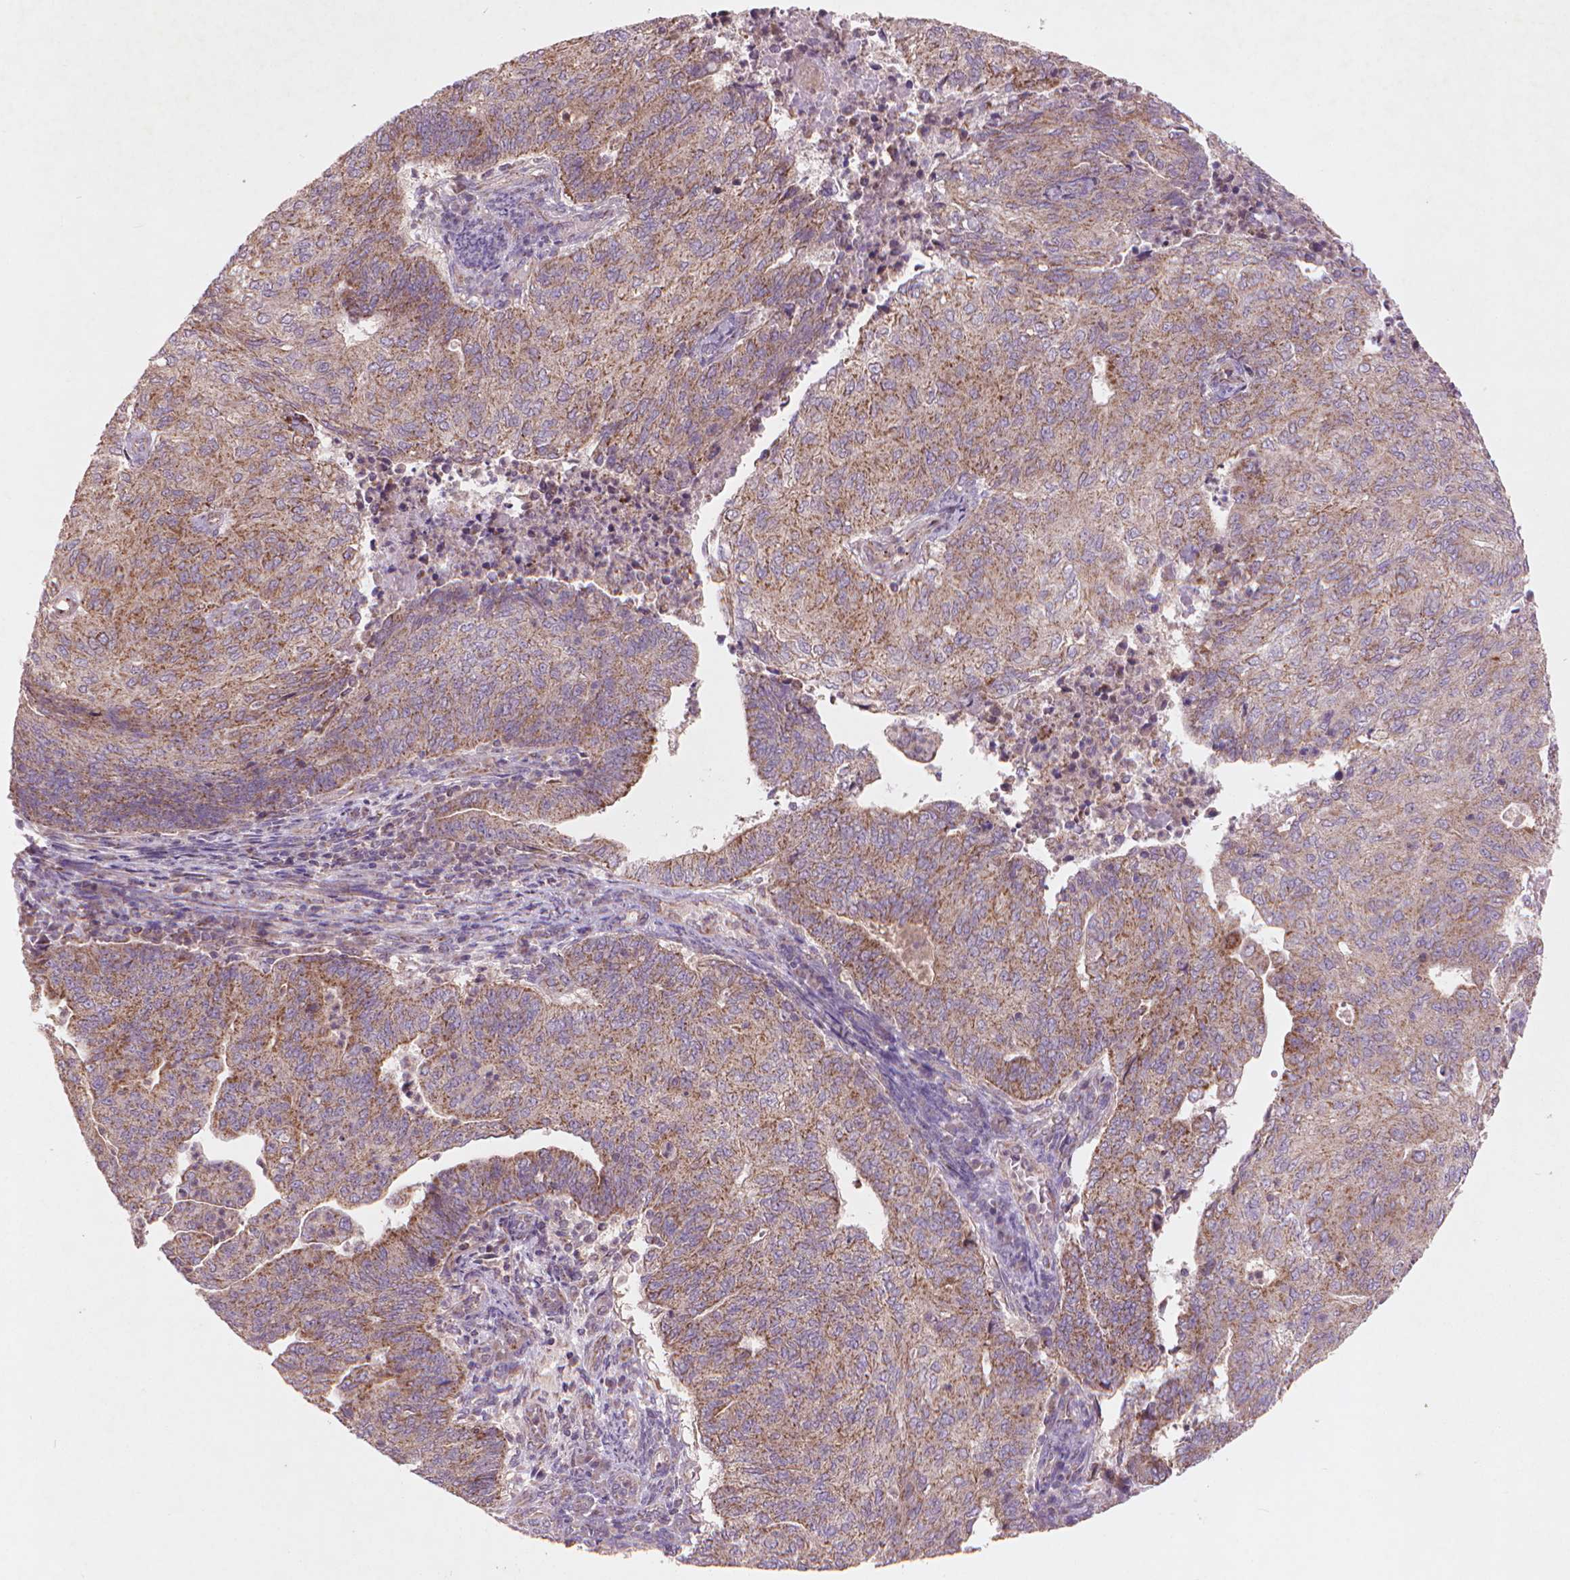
{"staining": {"intensity": "moderate", "quantity": ">75%", "location": "cytoplasmic/membranous"}, "tissue": "endometrial cancer", "cell_type": "Tumor cells", "image_type": "cancer", "snomed": [{"axis": "morphology", "description": "Adenocarcinoma, NOS"}, {"axis": "topography", "description": "Endometrium"}], "caption": "Brown immunohistochemical staining in human adenocarcinoma (endometrial) demonstrates moderate cytoplasmic/membranous expression in about >75% of tumor cells. Nuclei are stained in blue.", "gene": "NLRX1", "patient": {"sex": "female", "age": 82}}